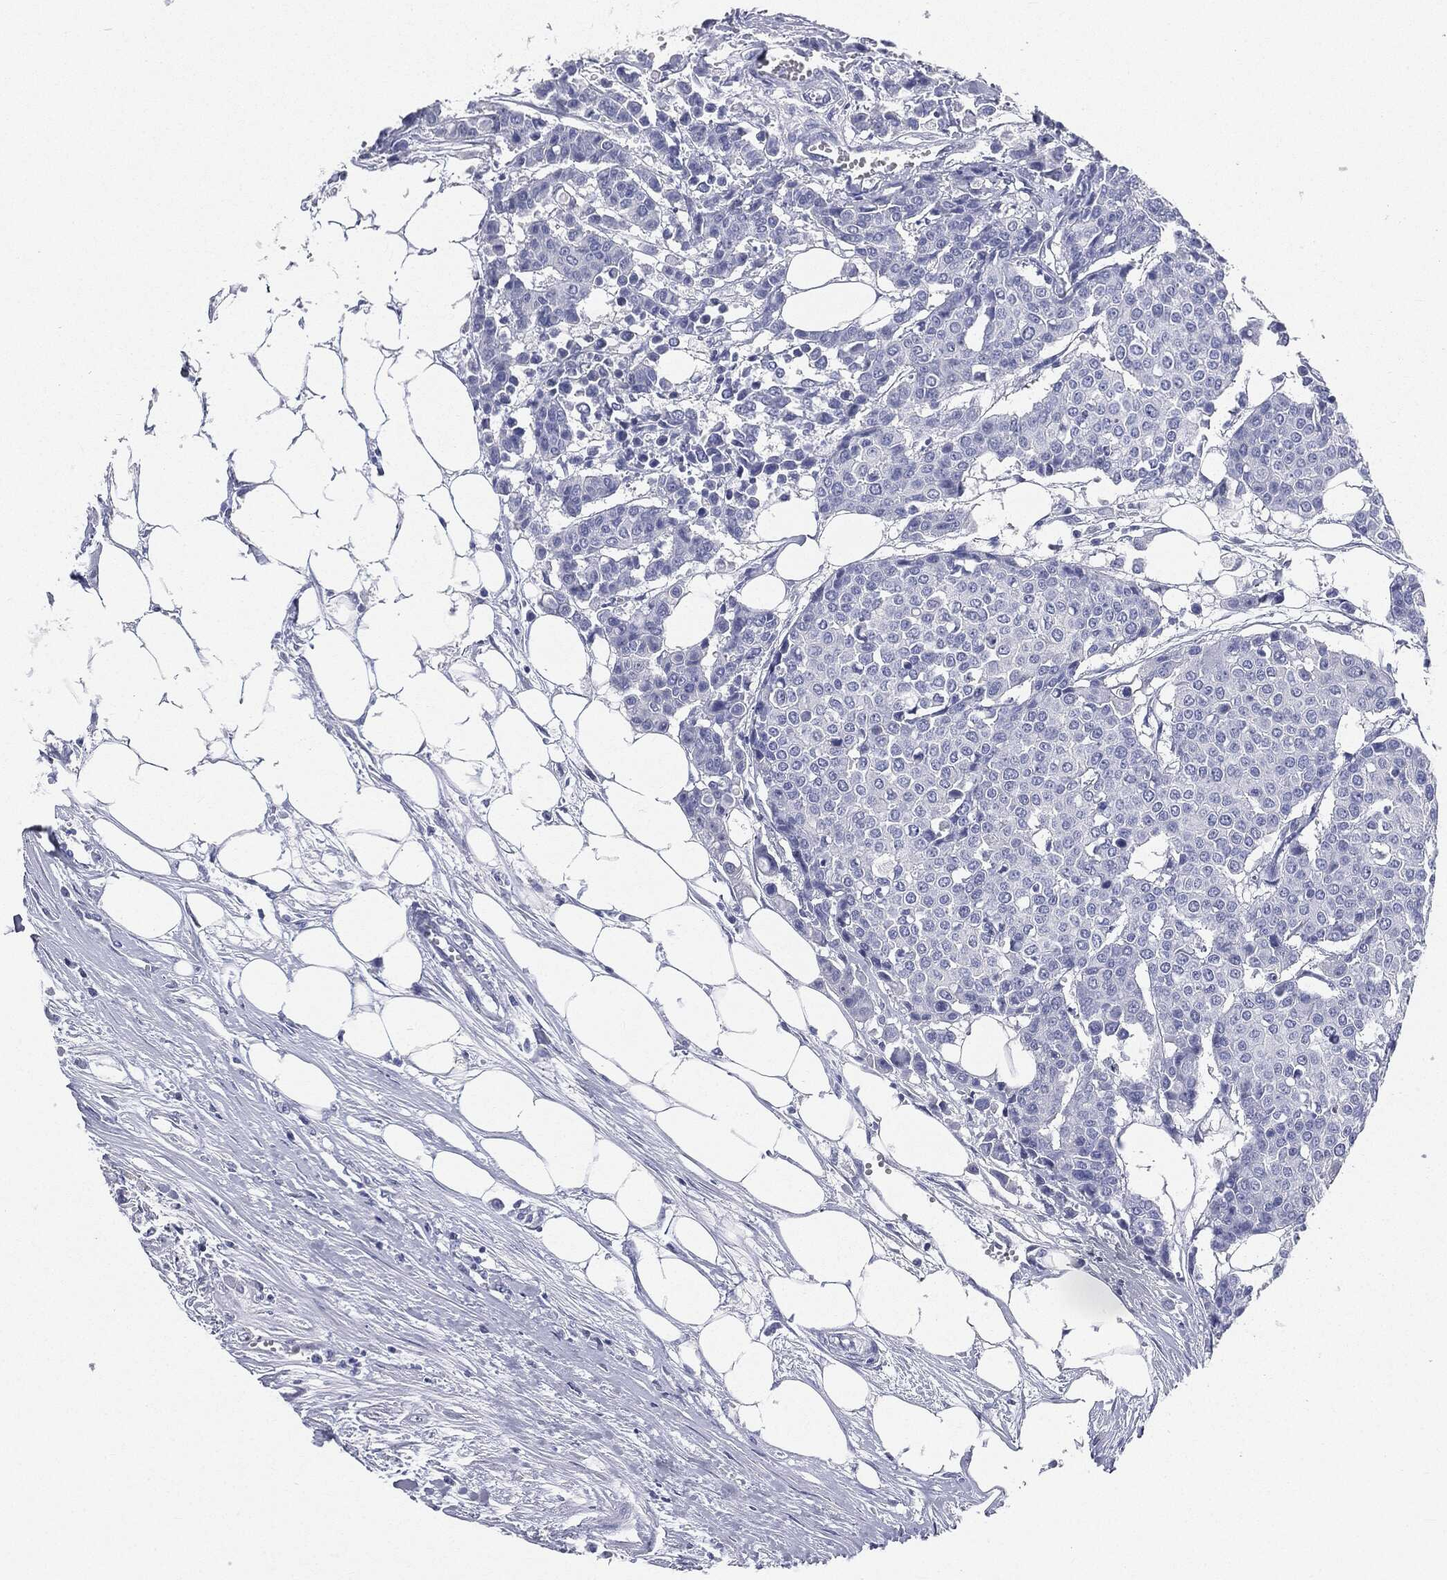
{"staining": {"intensity": "negative", "quantity": "none", "location": "none"}, "tissue": "carcinoid", "cell_type": "Tumor cells", "image_type": "cancer", "snomed": [{"axis": "morphology", "description": "Carcinoid, malignant, NOS"}, {"axis": "topography", "description": "Colon"}], "caption": "Immunohistochemistry (IHC) image of human carcinoid stained for a protein (brown), which exhibits no positivity in tumor cells. (DAB (3,3'-diaminobenzidine) IHC visualized using brightfield microscopy, high magnification).", "gene": "CUZD1", "patient": {"sex": "male", "age": 81}}